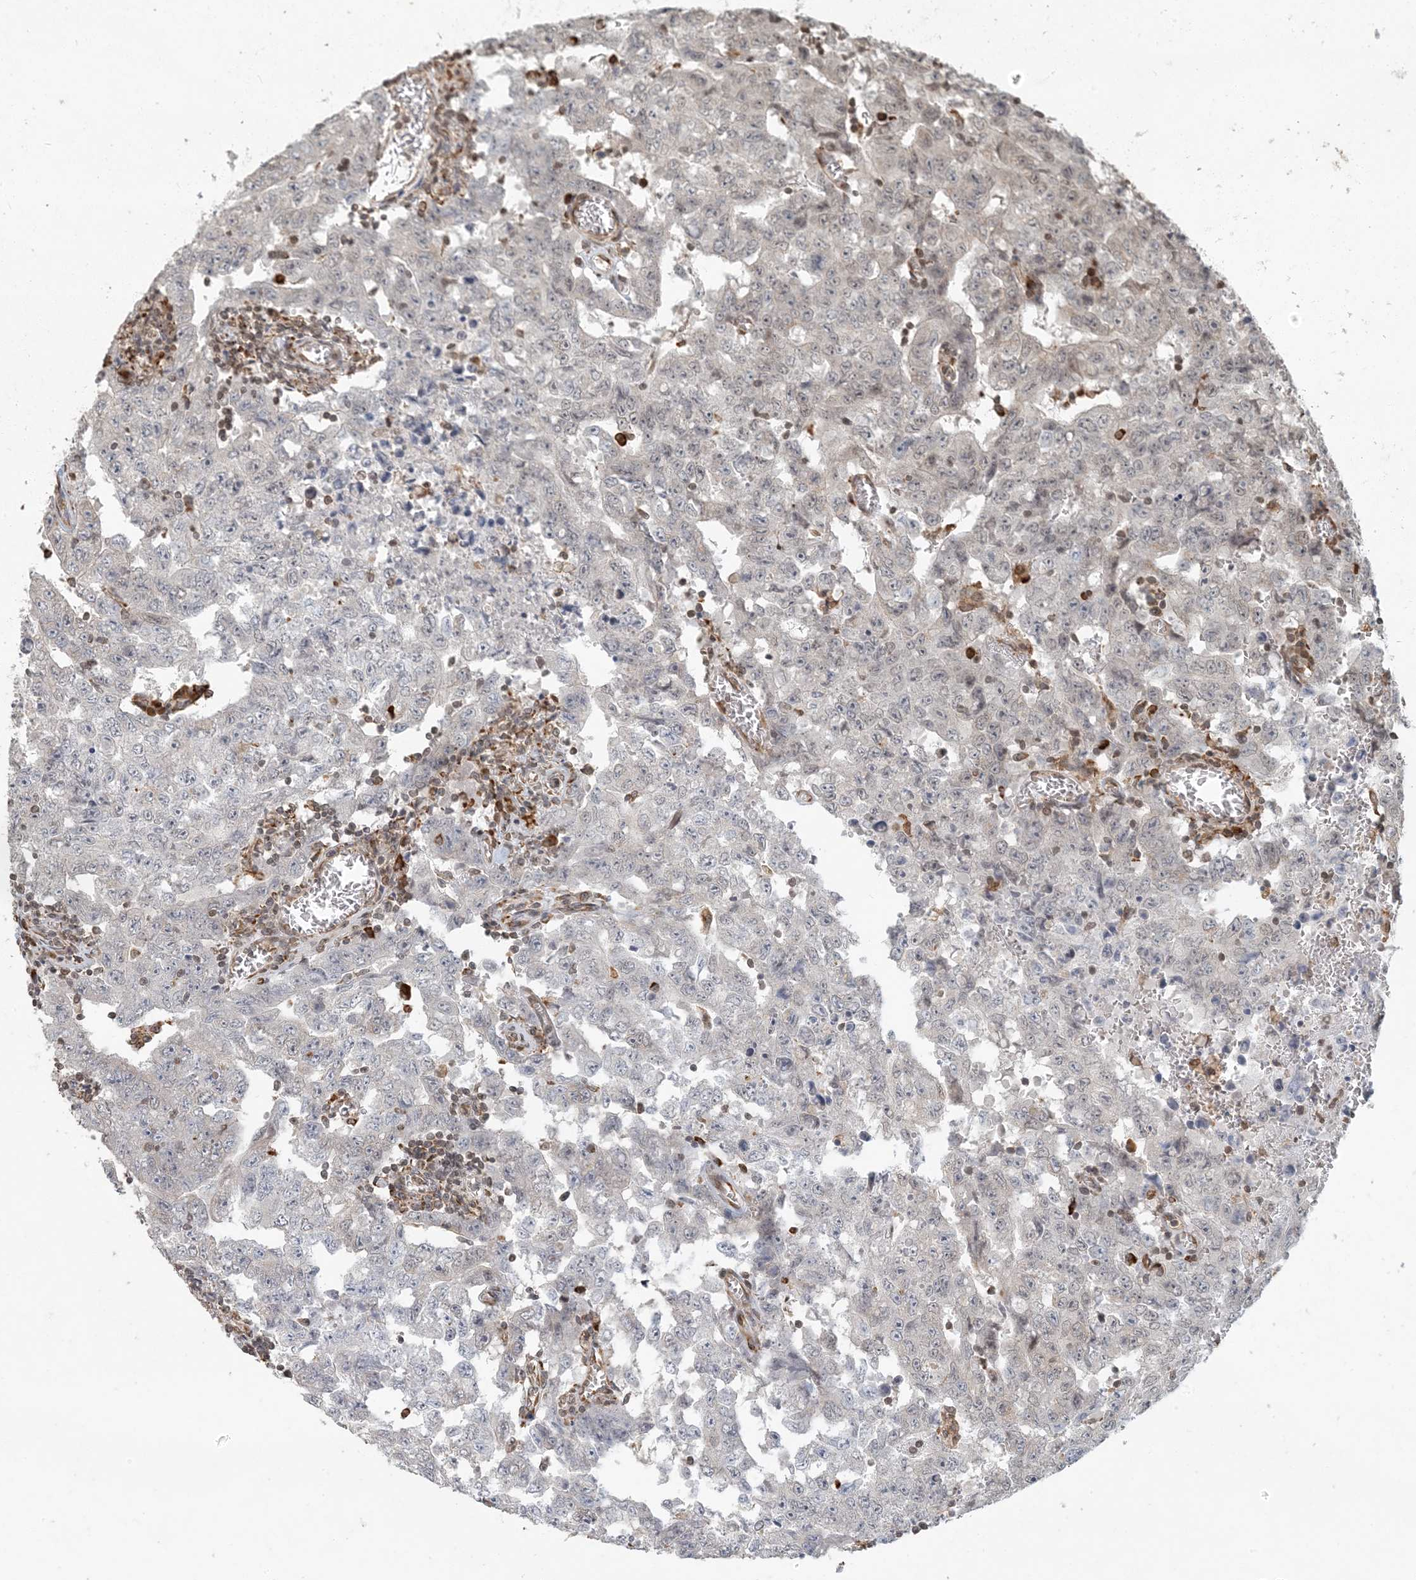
{"staining": {"intensity": "weak", "quantity": "<25%", "location": "cytoplasmic/membranous"}, "tissue": "testis cancer", "cell_type": "Tumor cells", "image_type": "cancer", "snomed": [{"axis": "morphology", "description": "Carcinoma, Embryonal, NOS"}, {"axis": "topography", "description": "Testis"}], "caption": "Testis cancer was stained to show a protein in brown. There is no significant staining in tumor cells.", "gene": "AK9", "patient": {"sex": "male", "age": 26}}